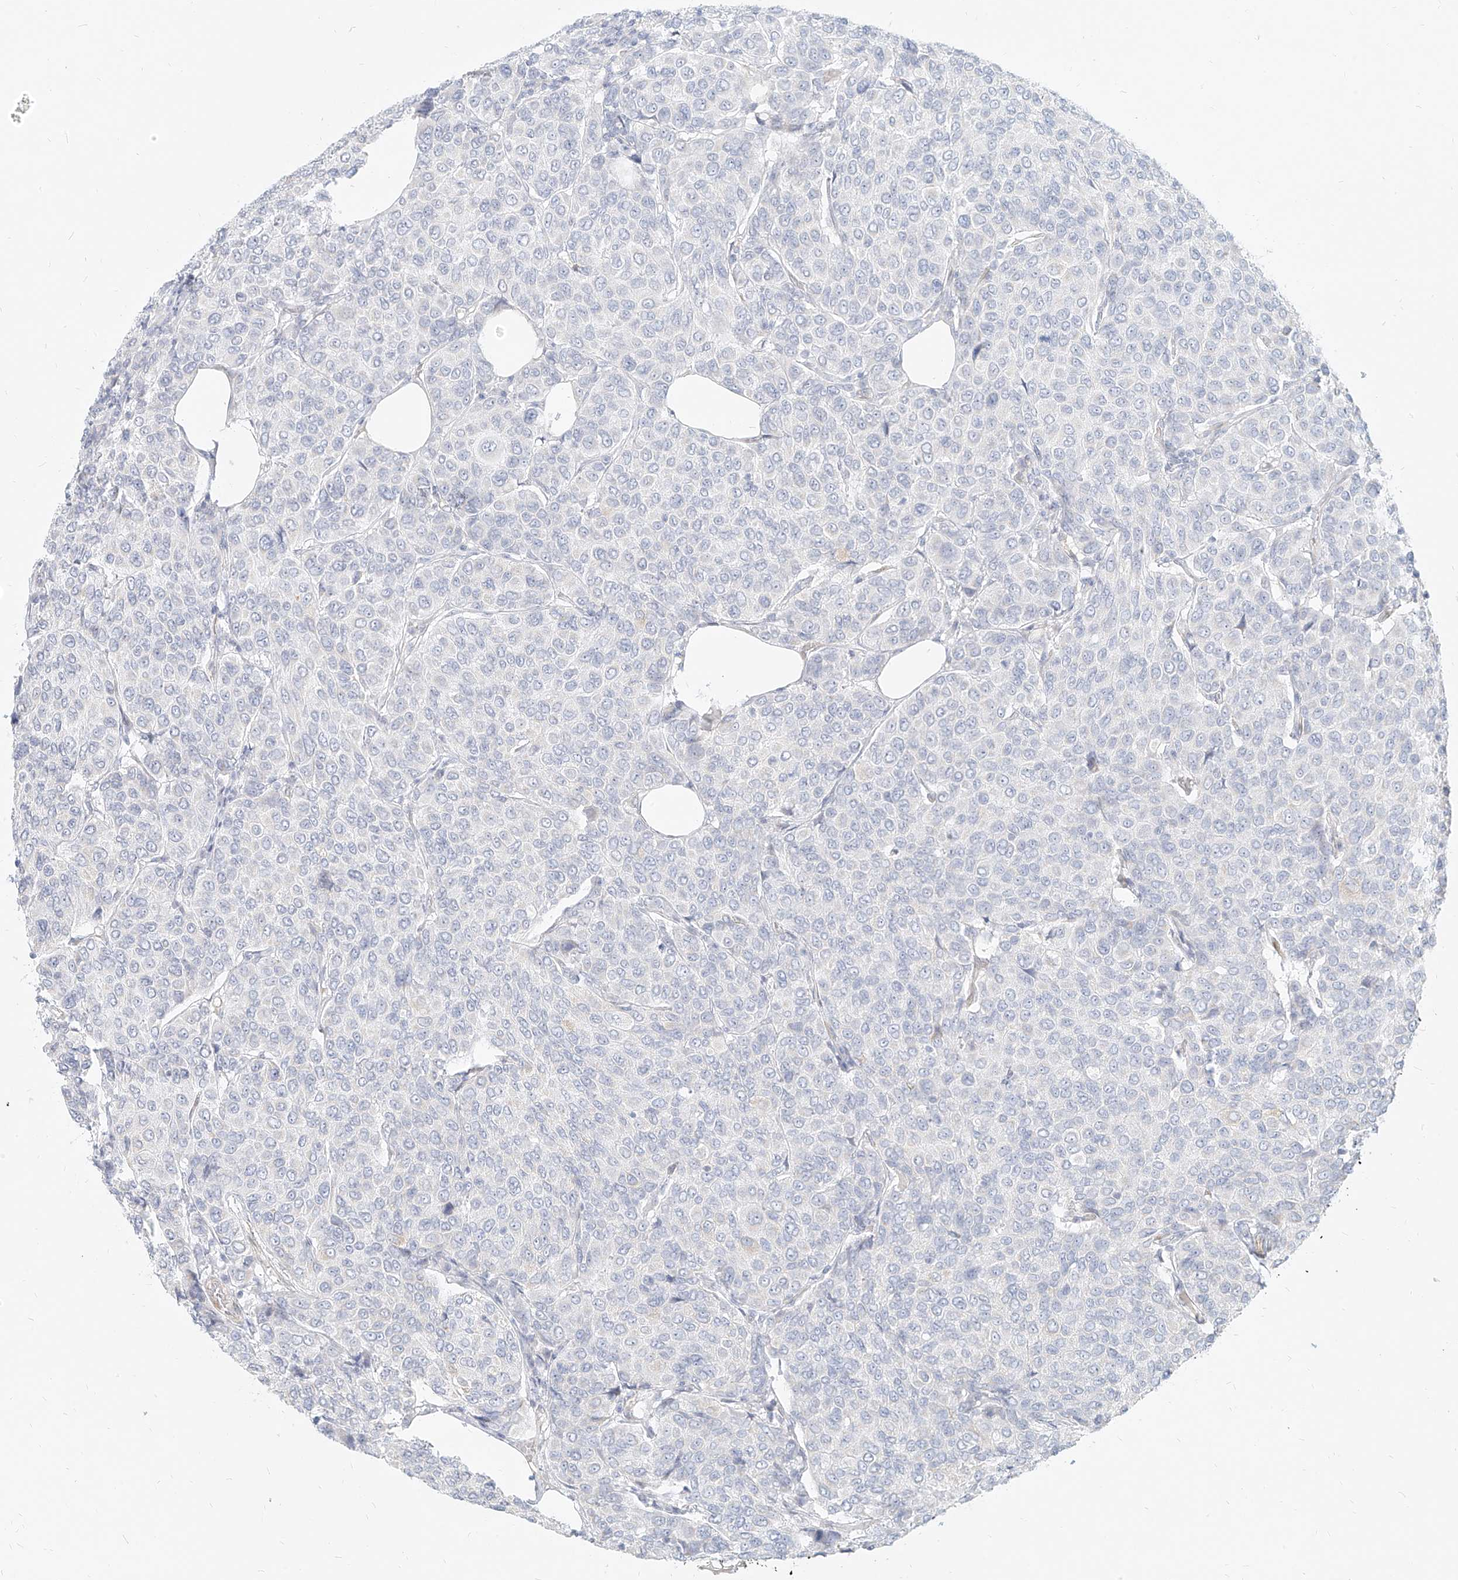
{"staining": {"intensity": "negative", "quantity": "none", "location": "none"}, "tissue": "breast cancer", "cell_type": "Tumor cells", "image_type": "cancer", "snomed": [{"axis": "morphology", "description": "Duct carcinoma"}, {"axis": "topography", "description": "Breast"}], "caption": "Tumor cells show no significant protein staining in breast cancer (invasive ductal carcinoma).", "gene": "ITPKB", "patient": {"sex": "female", "age": 55}}